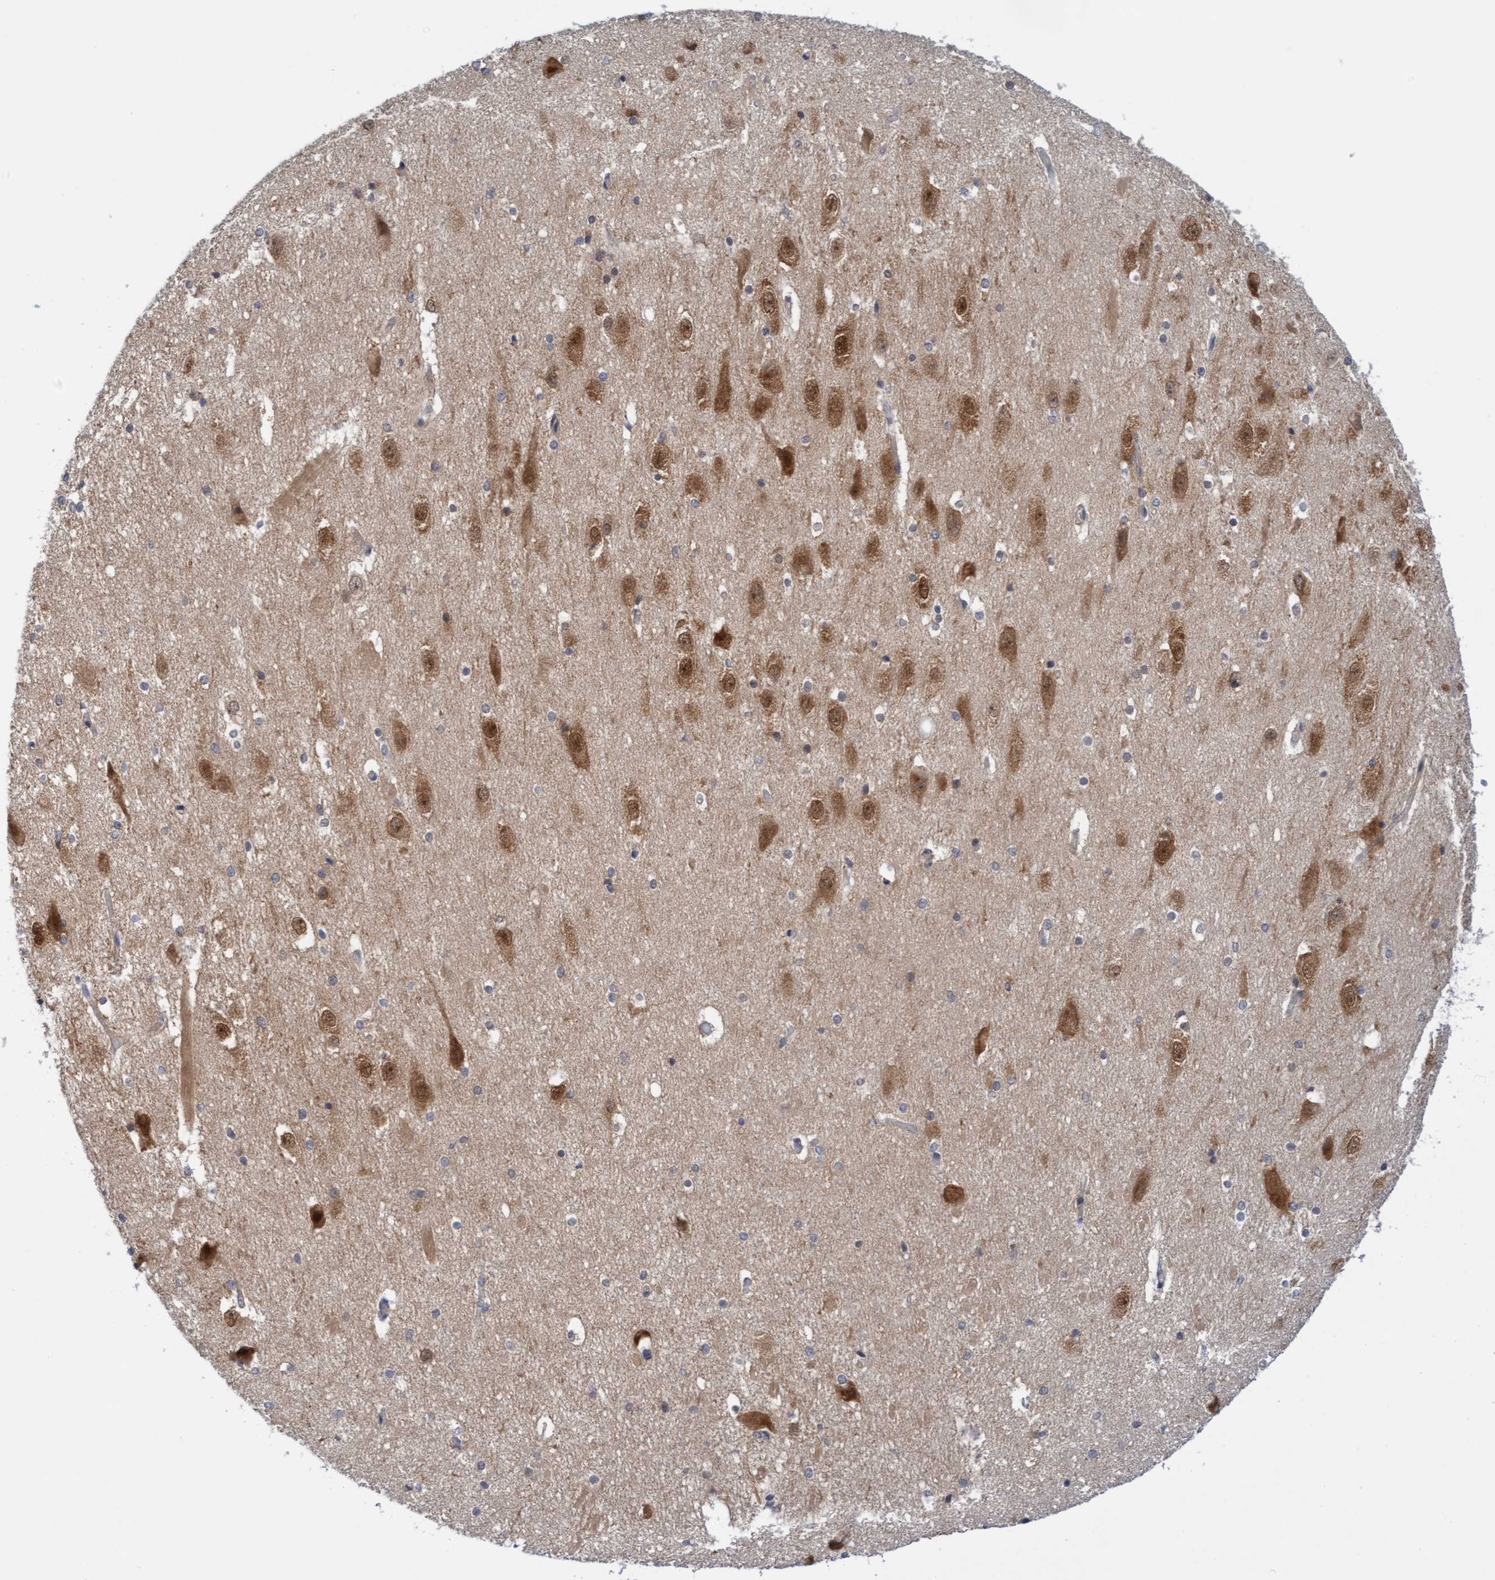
{"staining": {"intensity": "negative", "quantity": "none", "location": "none"}, "tissue": "hippocampus", "cell_type": "Glial cells", "image_type": "normal", "snomed": [{"axis": "morphology", "description": "Normal tissue, NOS"}, {"axis": "topography", "description": "Hippocampus"}], "caption": "Immunohistochemical staining of normal human hippocampus exhibits no significant staining in glial cells. (DAB immunohistochemistry (IHC), high magnification).", "gene": "AMZ2", "patient": {"sex": "female", "age": 19}}